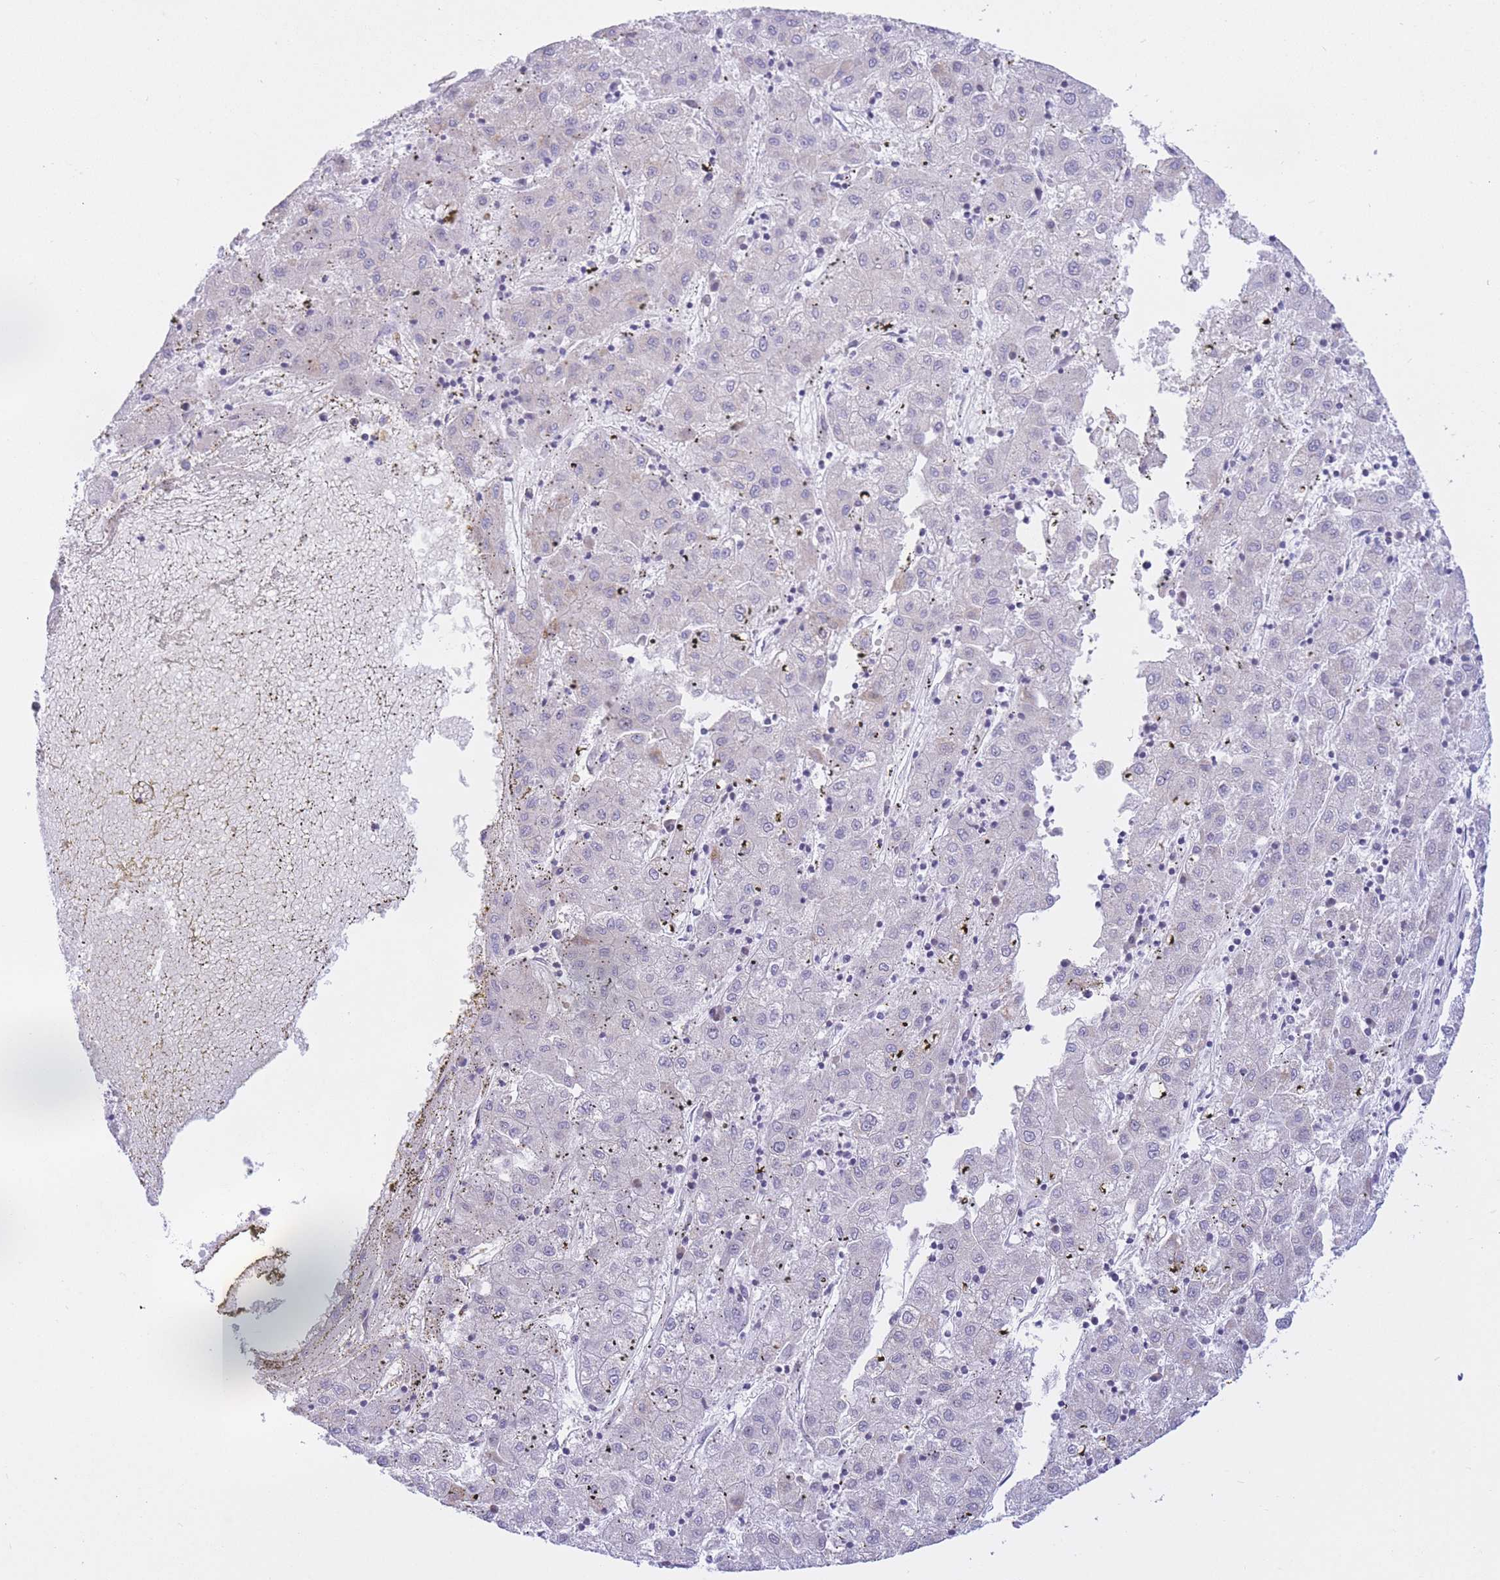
{"staining": {"intensity": "negative", "quantity": "none", "location": "none"}, "tissue": "liver cancer", "cell_type": "Tumor cells", "image_type": "cancer", "snomed": [{"axis": "morphology", "description": "Carcinoma, Hepatocellular, NOS"}, {"axis": "topography", "description": "Liver"}], "caption": "Immunohistochemistry of human liver hepatocellular carcinoma shows no positivity in tumor cells. Nuclei are stained in blue.", "gene": "RPL39L", "patient": {"sex": "male", "age": 72}}